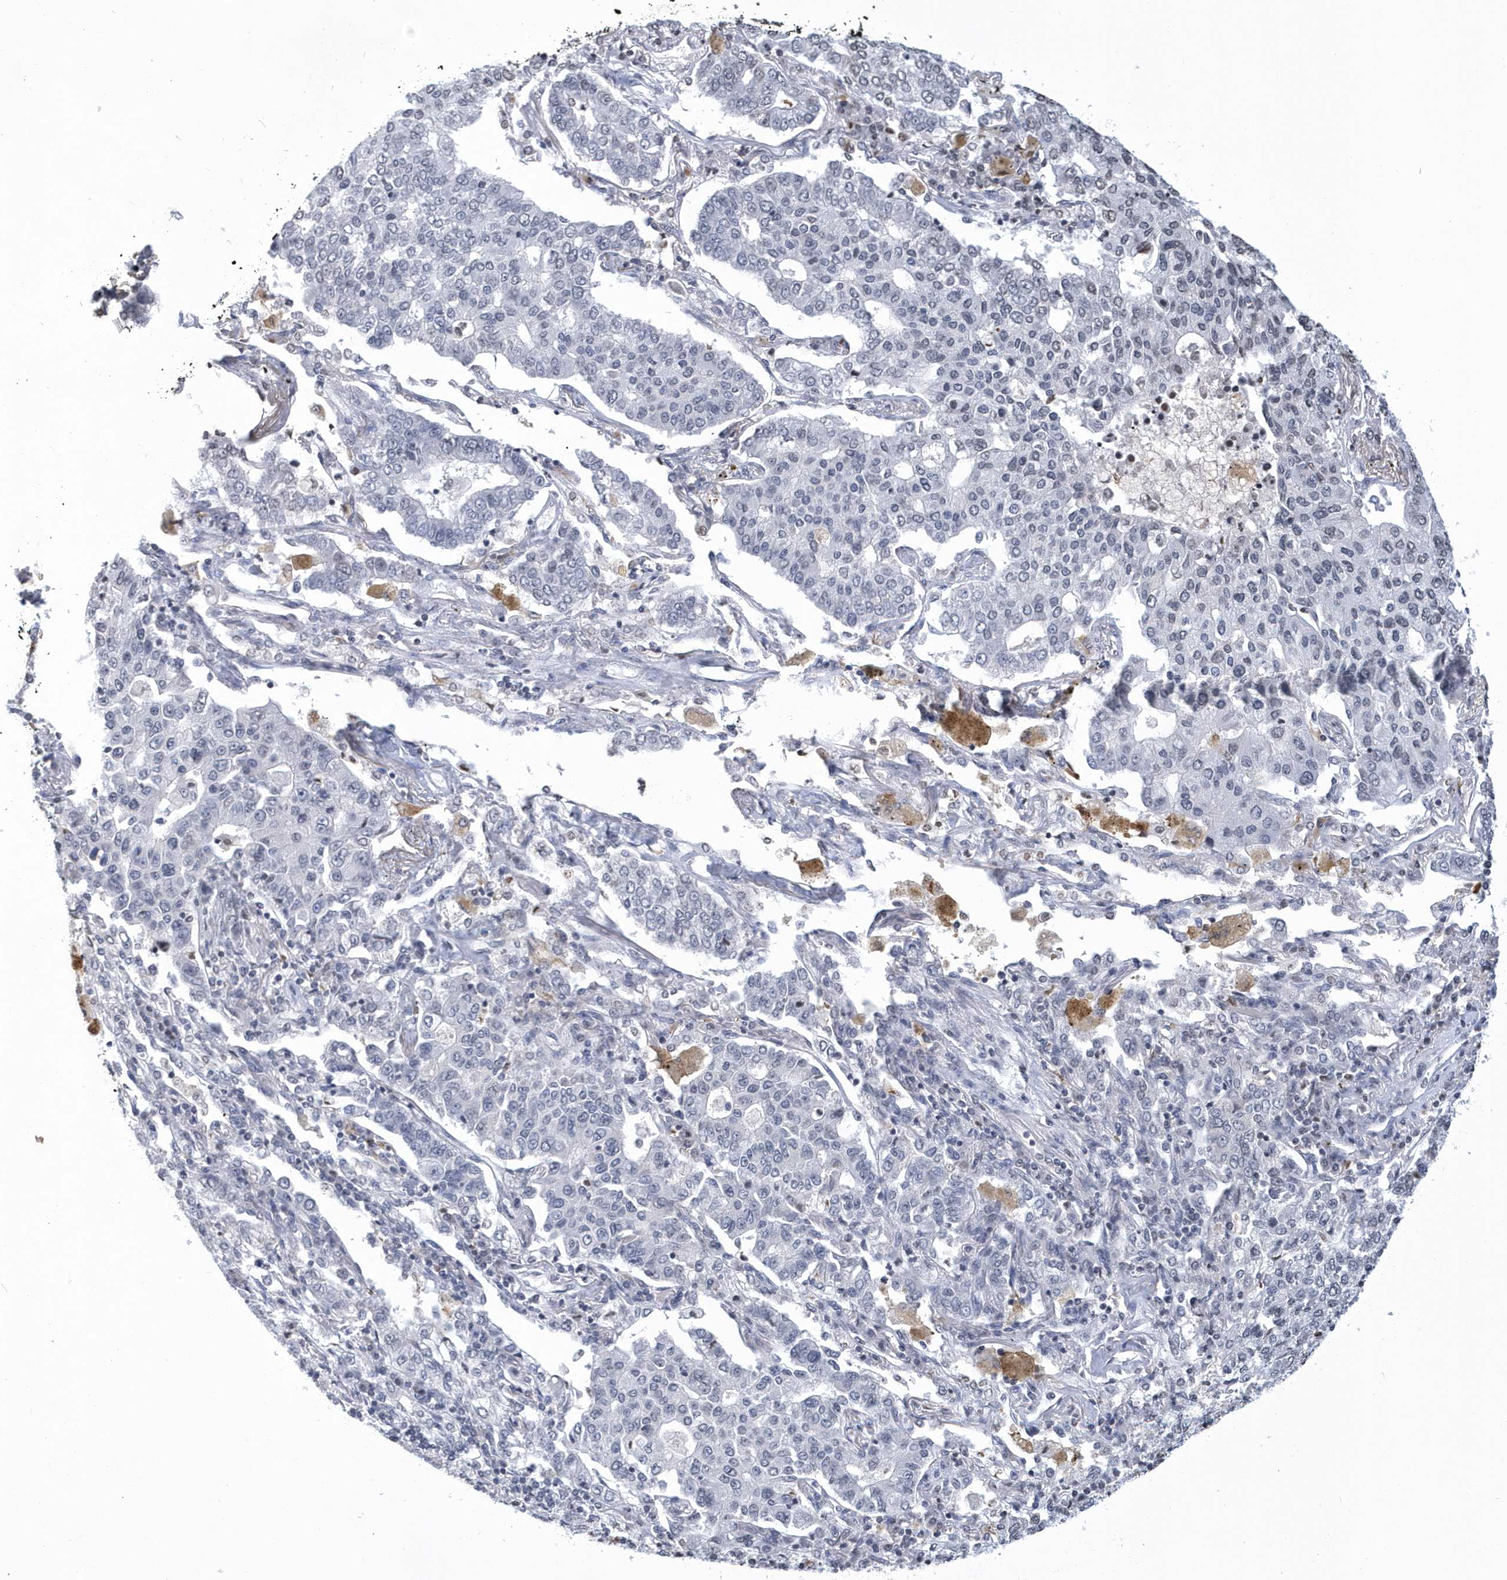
{"staining": {"intensity": "negative", "quantity": "none", "location": "none"}, "tissue": "lung cancer", "cell_type": "Tumor cells", "image_type": "cancer", "snomed": [{"axis": "morphology", "description": "Adenocarcinoma, NOS"}, {"axis": "topography", "description": "Lung"}], "caption": "Protein analysis of lung cancer displays no significant positivity in tumor cells.", "gene": "VWA5B2", "patient": {"sex": "male", "age": 49}}